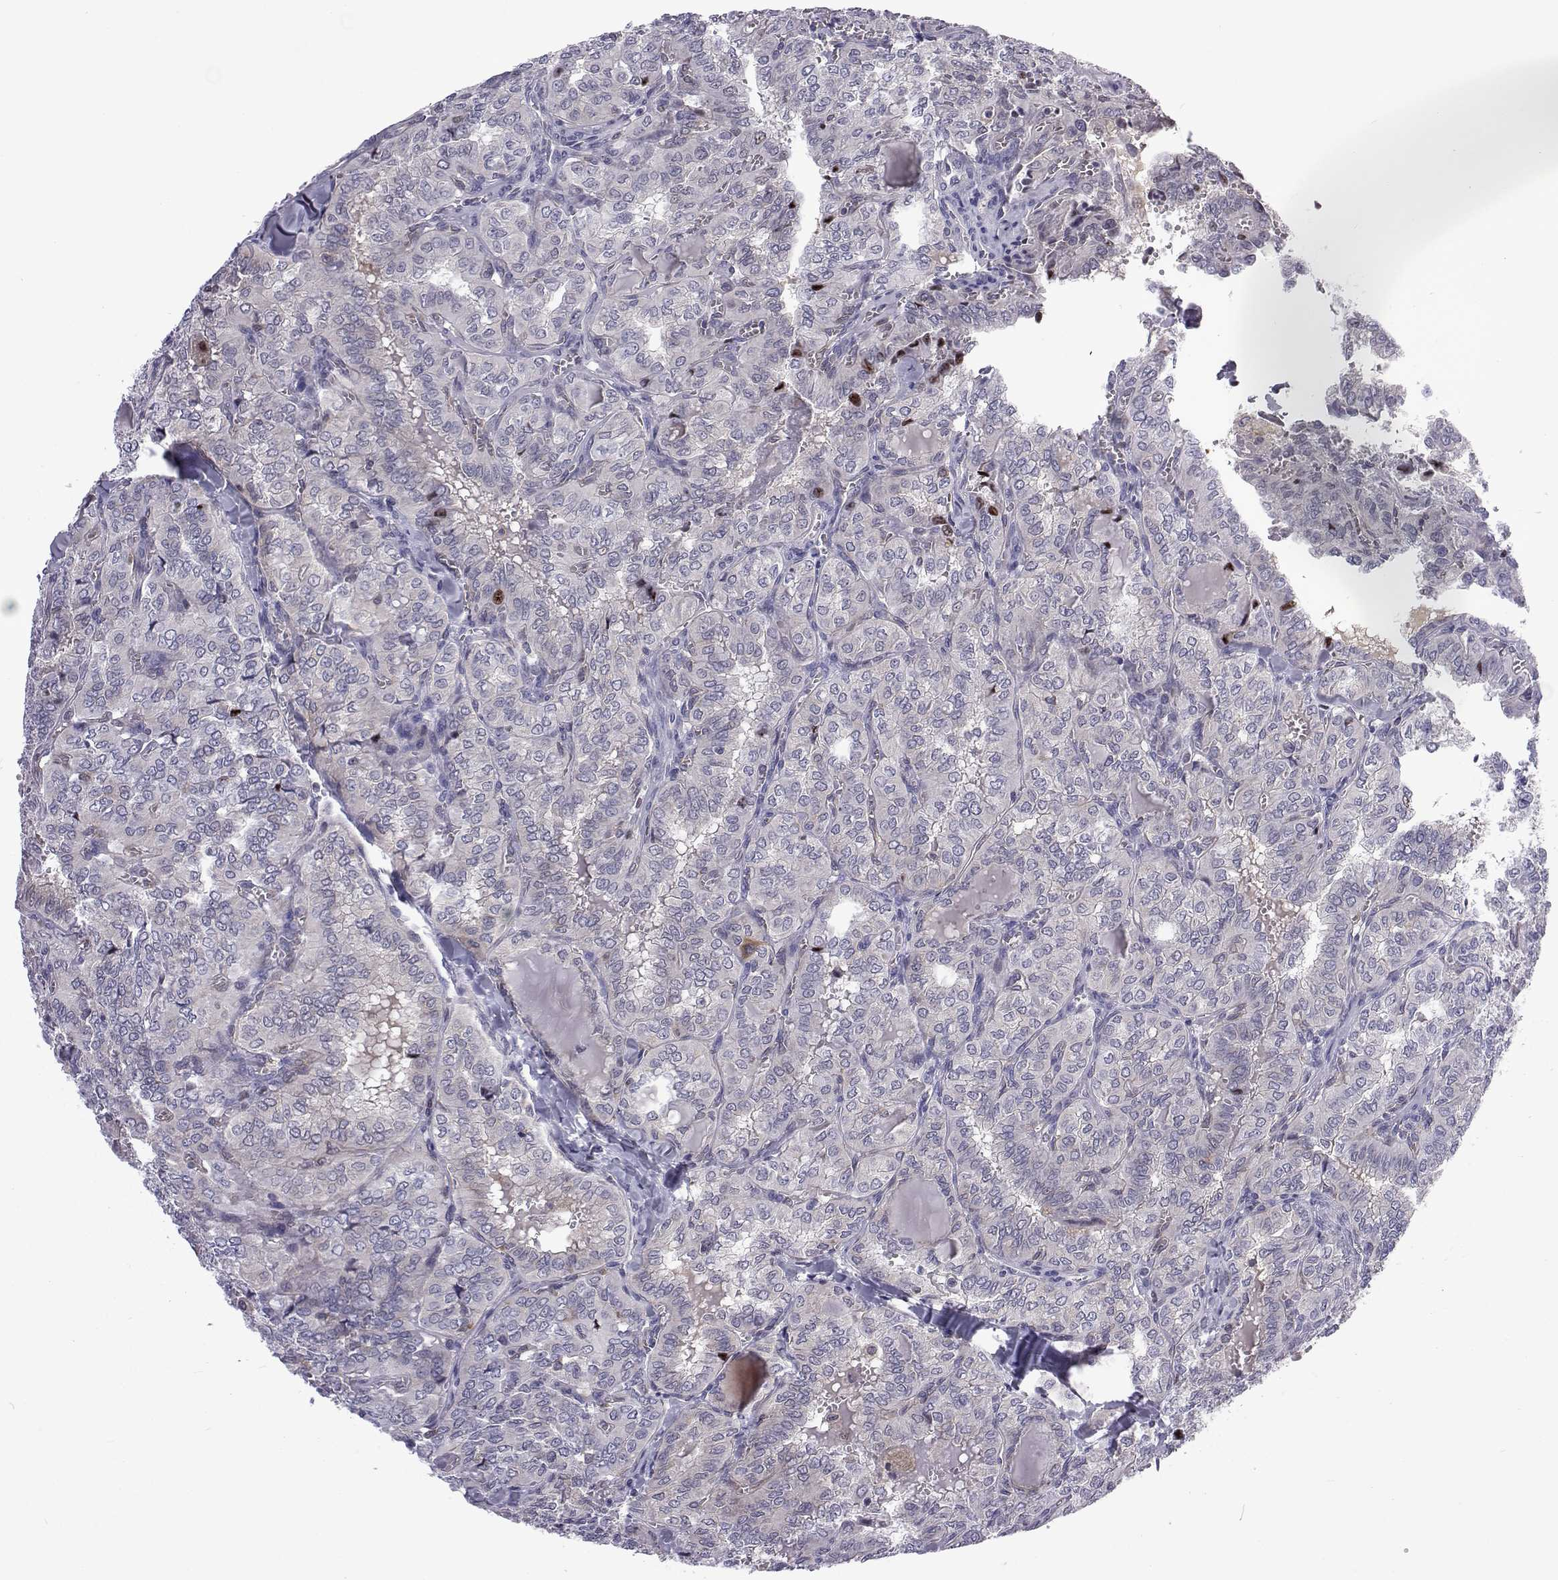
{"staining": {"intensity": "negative", "quantity": "none", "location": "none"}, "tissue": "thyroid cancer", "cell_type": "Tumor cells", "image_type": "cancer", "snomed": [{"axis": "morphology", "description": "Papillary adenocarcinoma, NOS"}, {"axis": "topography", "description": "Thyroid gland"}], "caption": "Immunohistochemistry (IHC) of human thyroid papillary adenocarcinoma shows no expression in tumor cells. (DAB immunohistochemistry with hematoxylin counter stain).", "gene": "TCF15", "patient": {"sex": "female", "age": 41}}